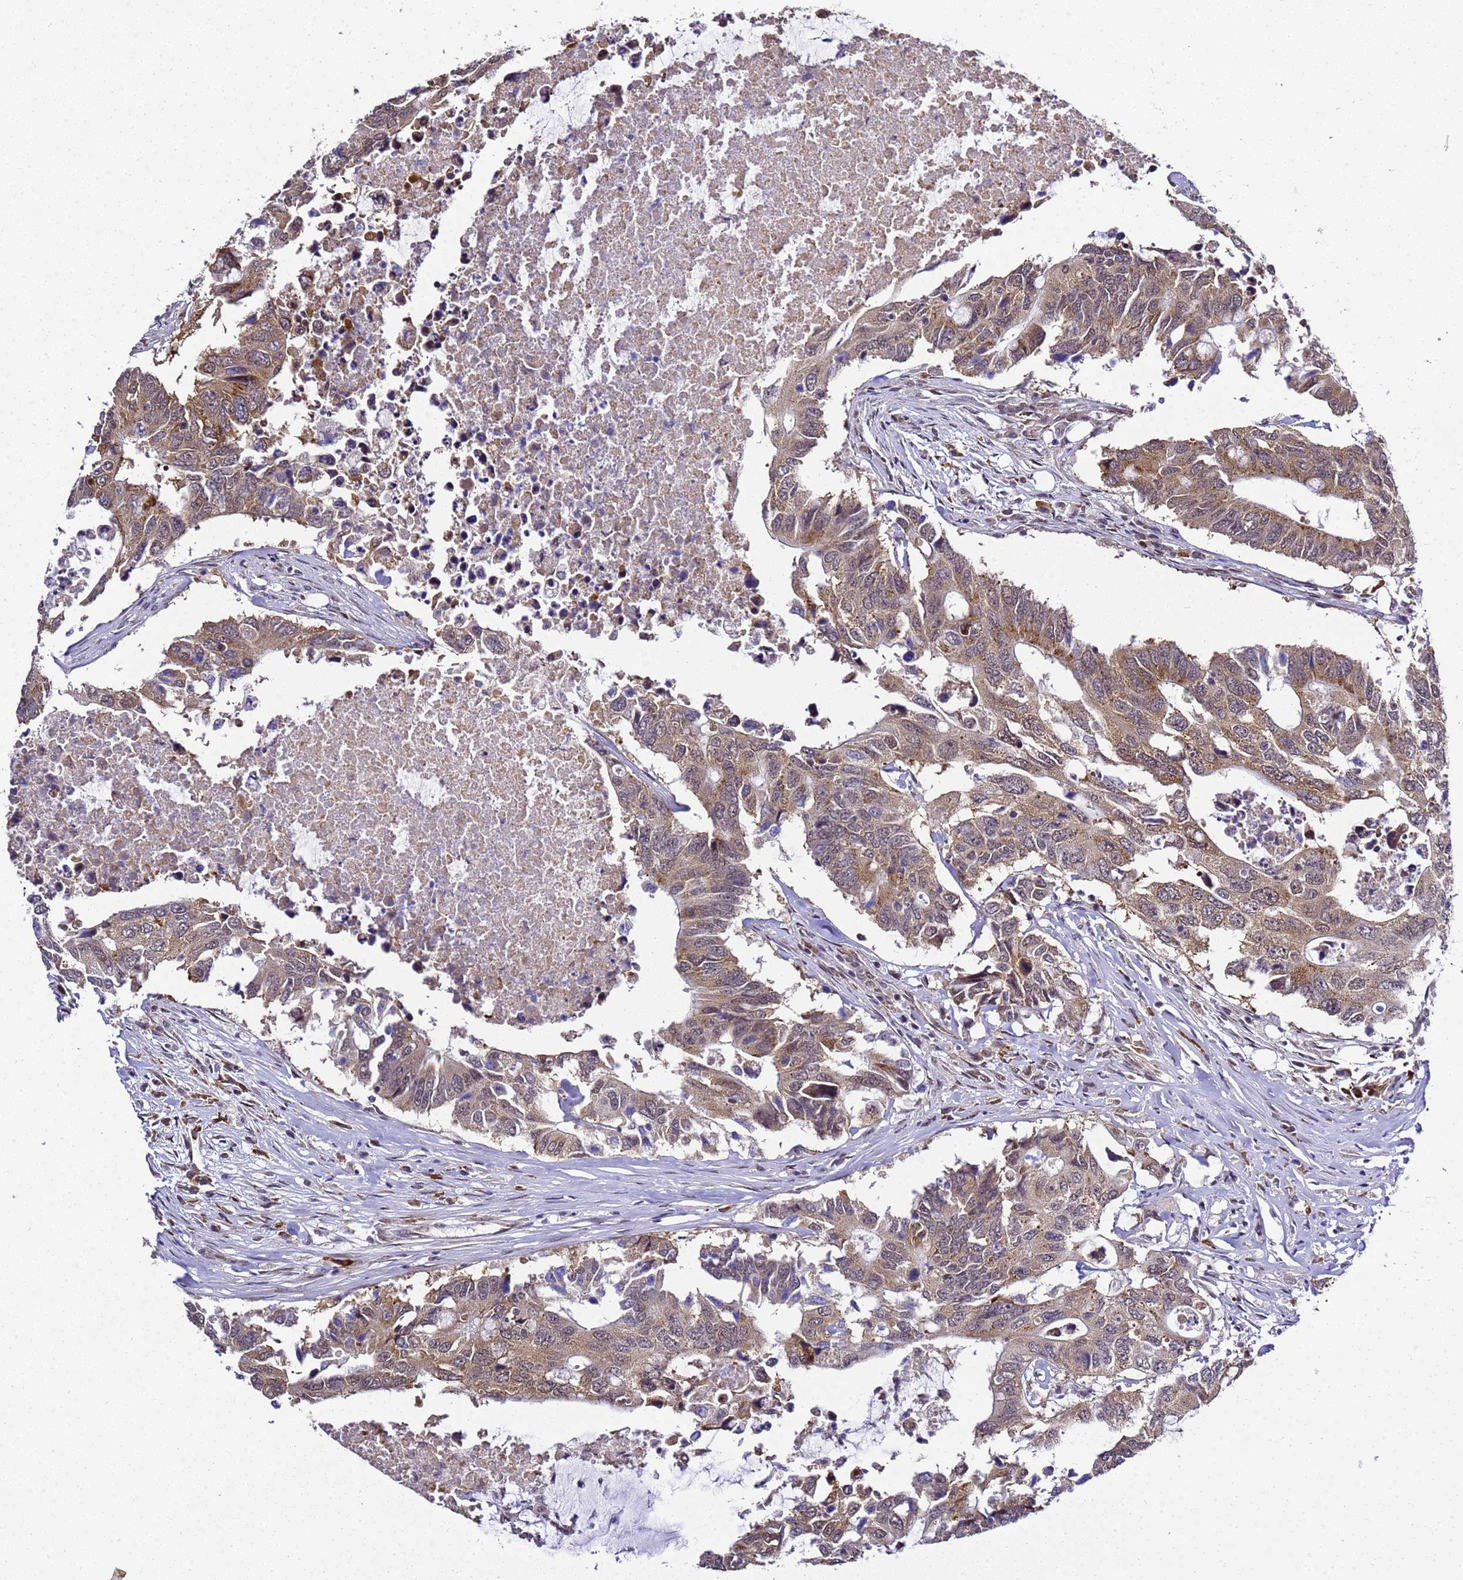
{"staining": {"intensity": "moderate", "quantity": ">75%", "location": "cytoplasmic/membranous"}, "tissue": "colorectal cancer", "cell_type": "Tumor cells", "image_type": "cancer", "snomed": [{"axis": "morphology", "description": "Adenocarcinoma, NOS"}, {"axis": "topography", "description": "Colon"}], "caption": "Protein expression by immunohistochemistry (IHC) demonstrates moderate cytoplasmic/membranous staining in approximately >75% of tumor cells in colorectal adenocarcinoma.", "gene": "SMN1", "patient": {"sex": "male", "age": 71}}